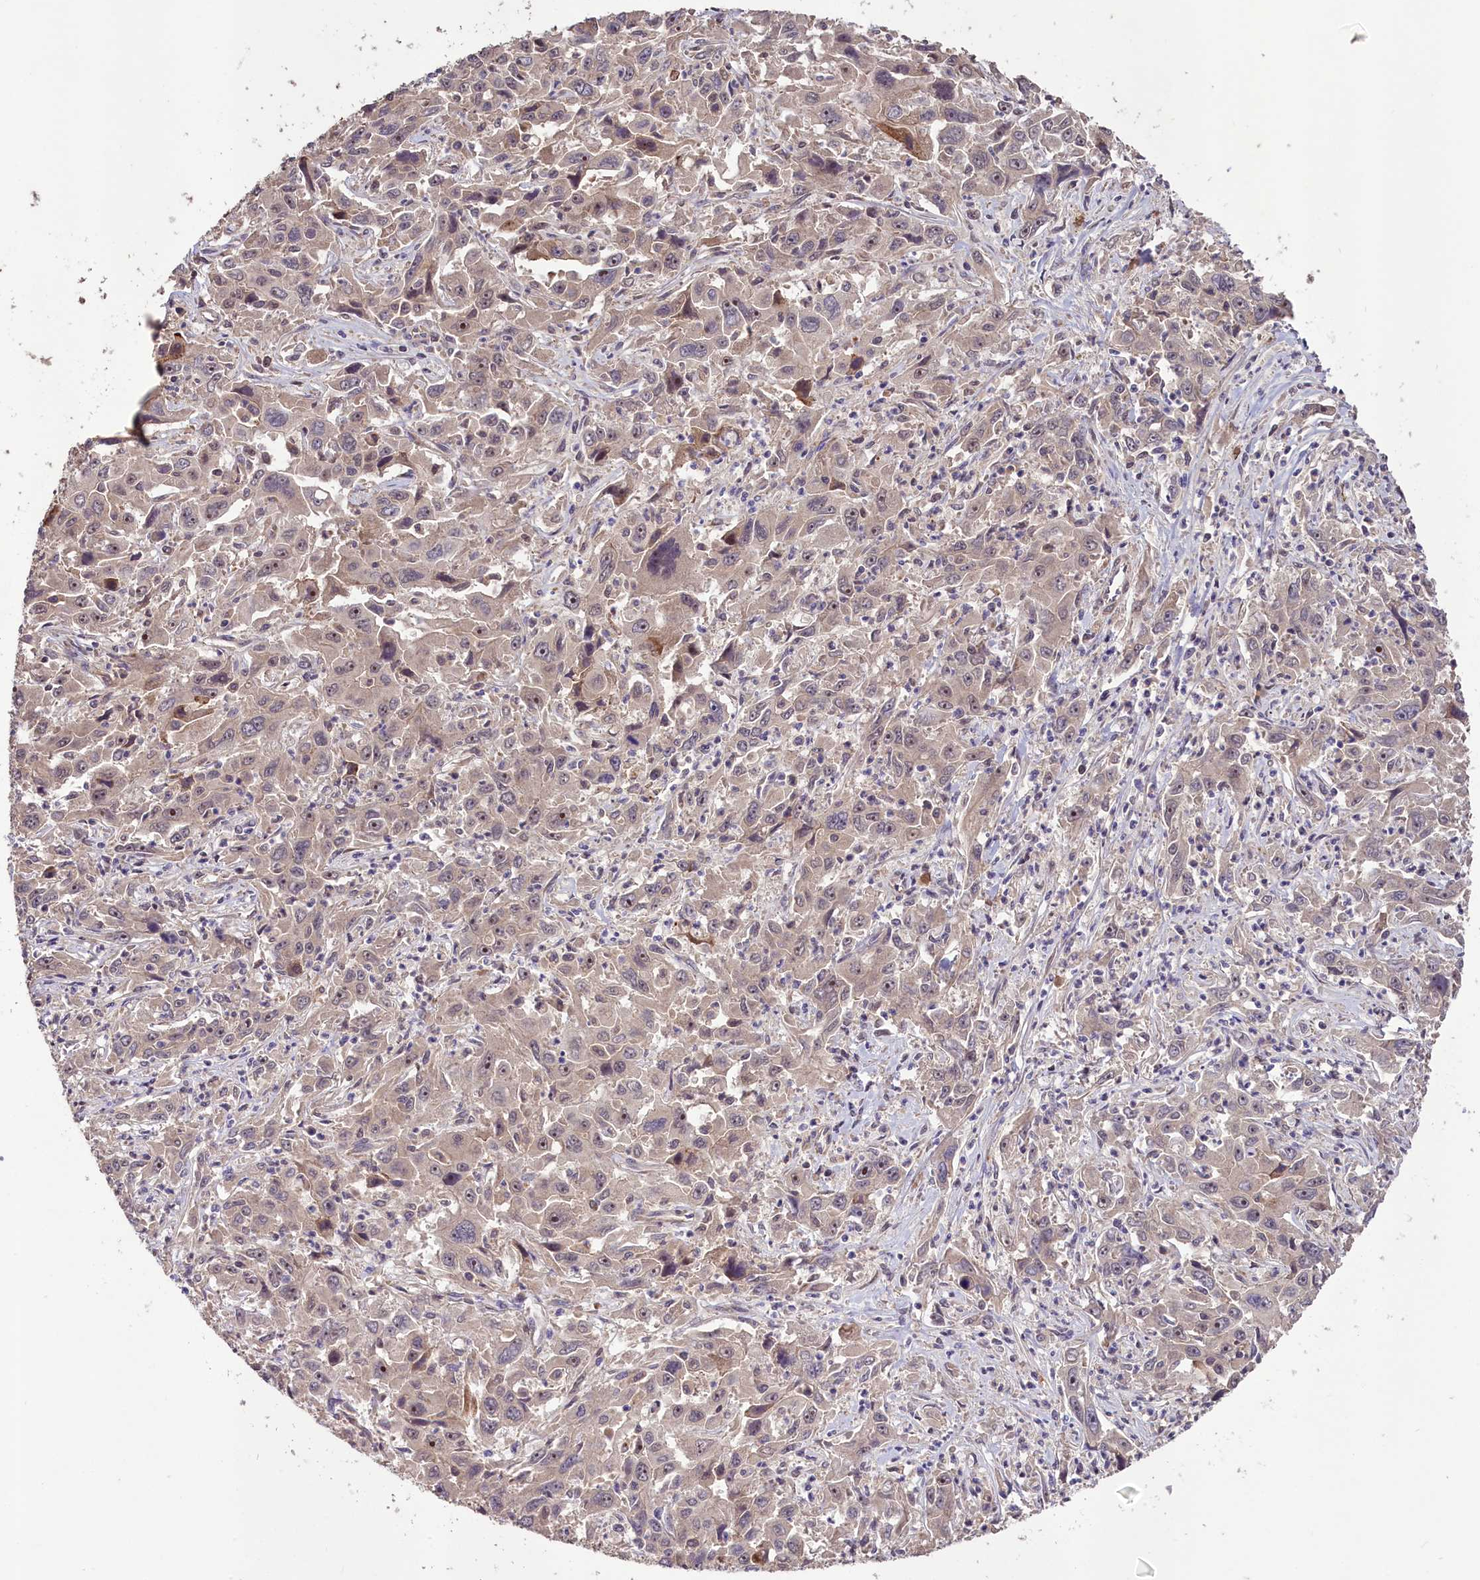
{"staining": {"intensity": "negative", "quantity": "none", "location": "none"}, "tissue": "liver cancer", "cell_type": "Tumor cells", "image_type": "cancer", "snomed": [{"axis": "morphology", "description": "Carcinoma, Hepatocellular, NOS"}, {"axis": "topography", "description": "Liver"}], "caption": "The micrograph reveals no staining of tumor cells in hepatocellular carcinoma (liver). Nuclei are stained in blue.", "gene": "DNAJB9", "patient": {"sex": "male", "age": 63}}